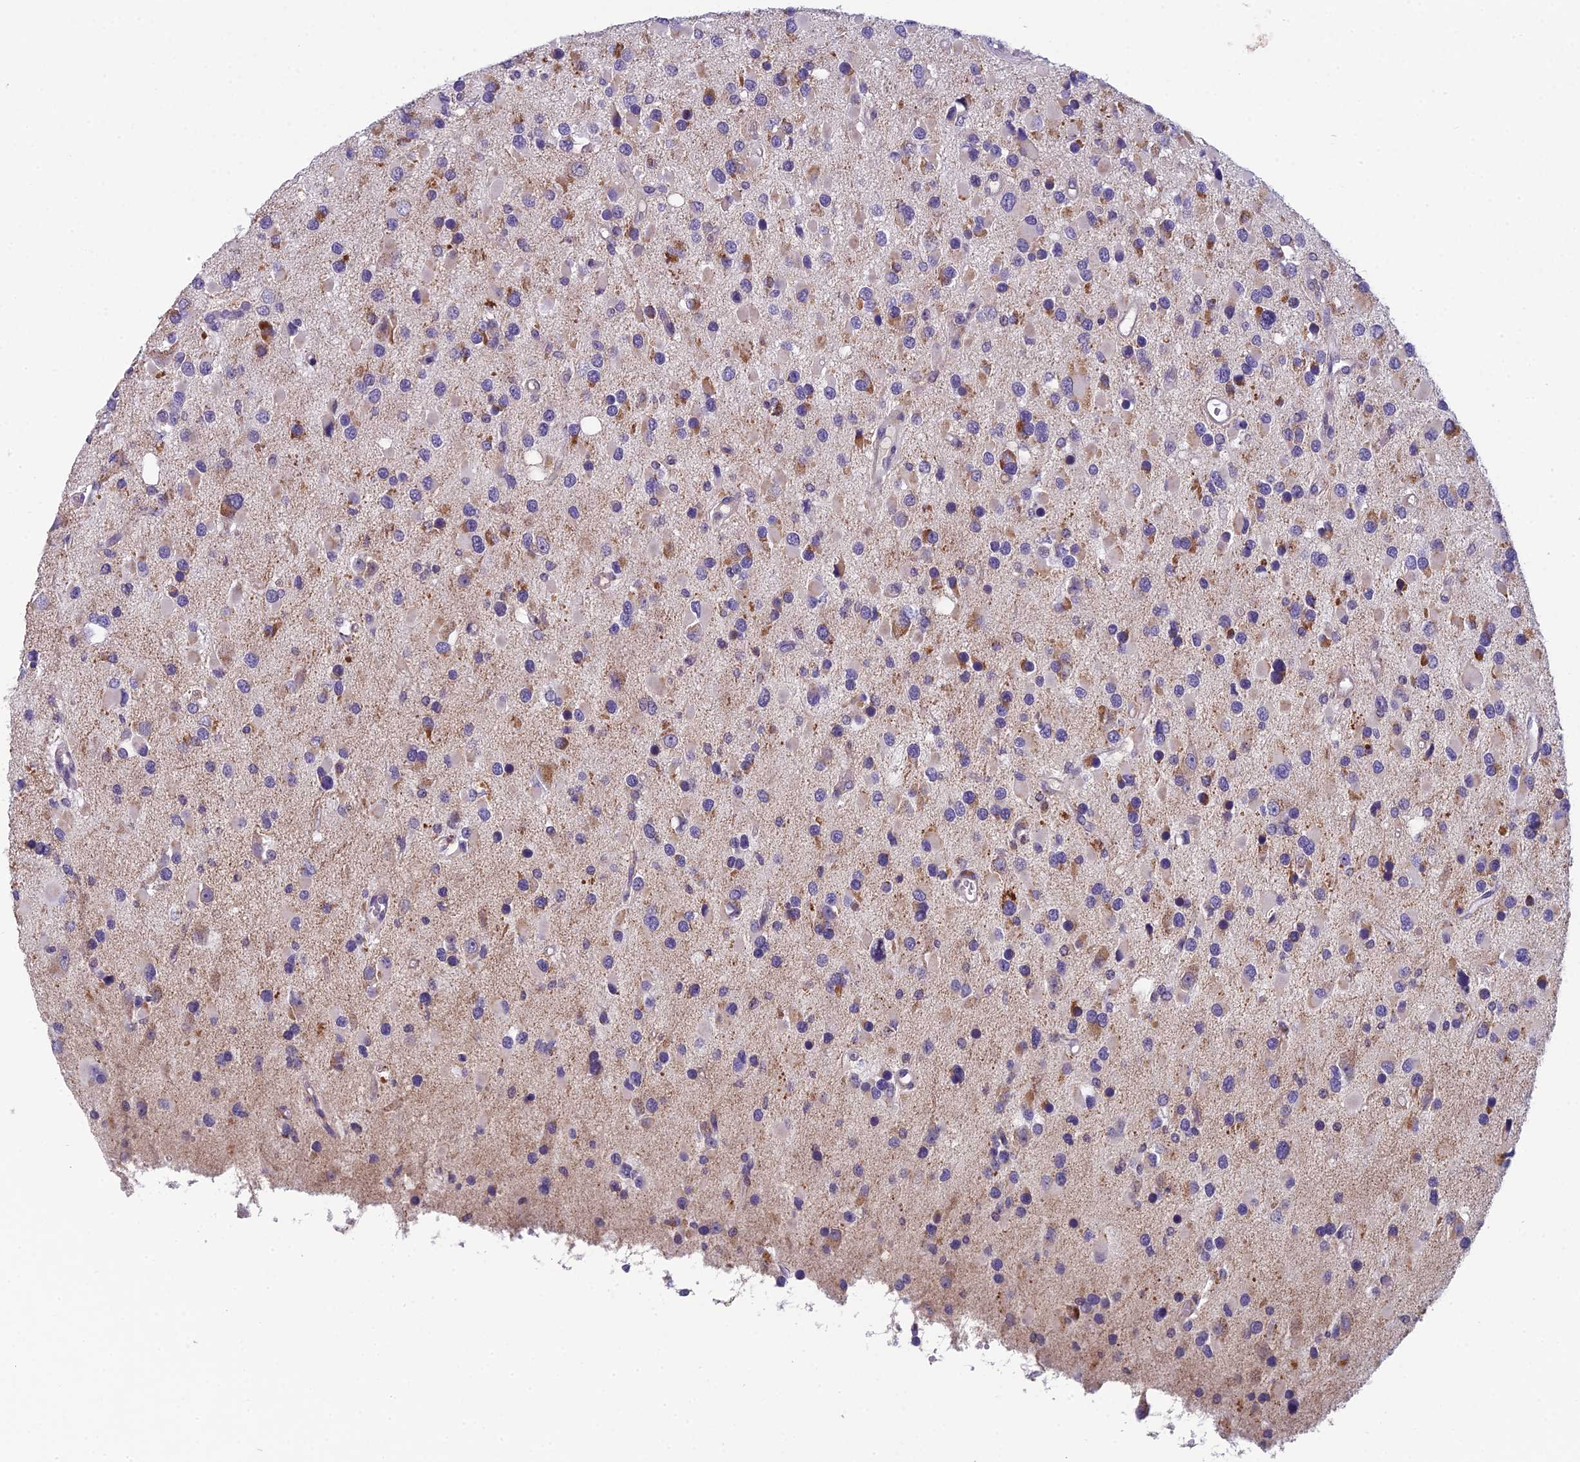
{"staining": {"intensity": "negative", "quantity": "none", "location": "none"}, "tissue": "glioma", "cell_type": "Tumor cells", "image_type": "cancer", "snomed": [{"axis": "morphology", "description": "Glioma, malignant, High grade"}, {"axis": "topography", "description": "Brain"}], "caption": "Glioma was stained to show a protein in brown. There is no significant expression in tumor cells.", "gene": "ENSG00000188897", "patient": {"sex": "male", "age": 53}}